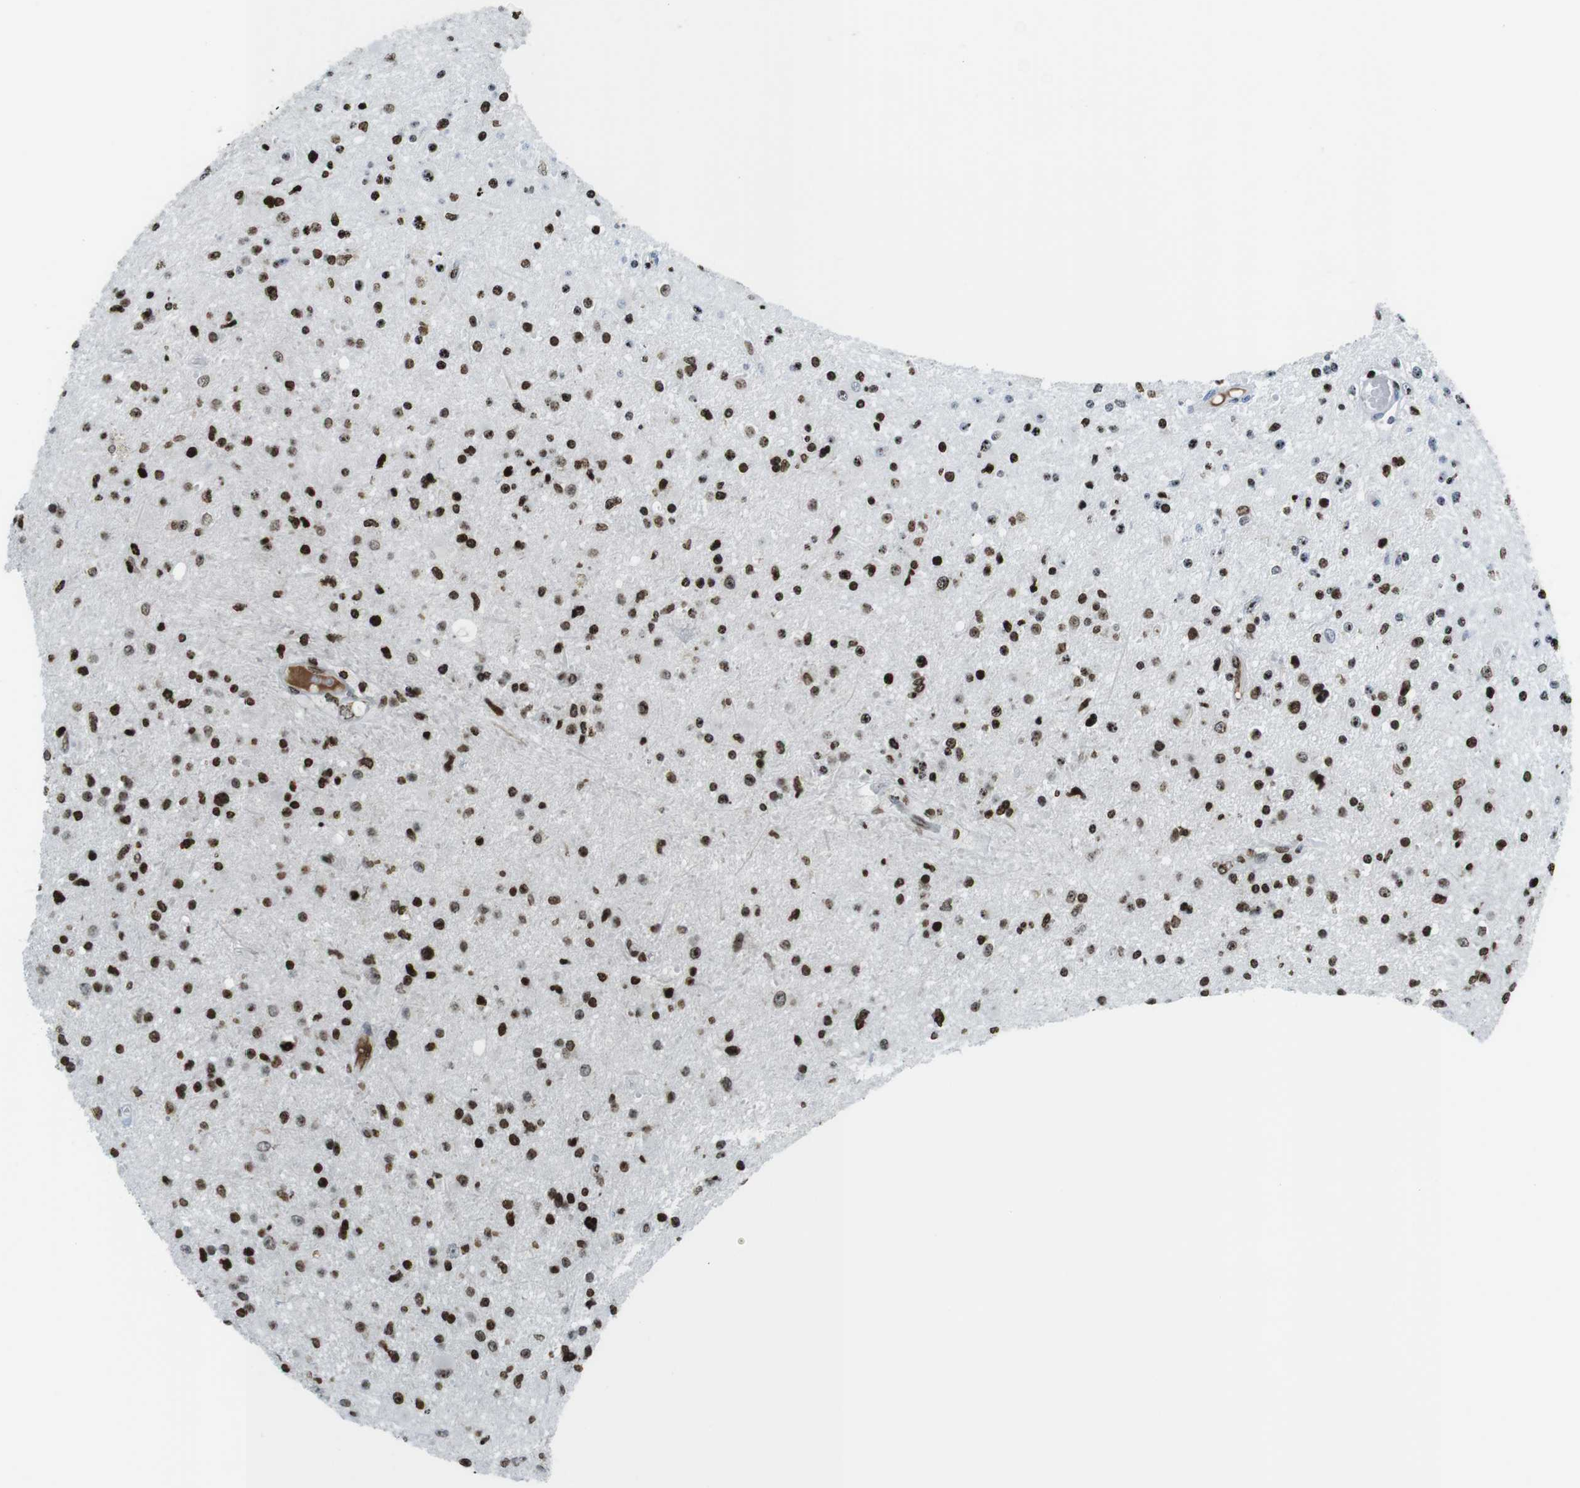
{"staining": {"intensity": "strong", "quantity": ">75%", "location": "nuclear"}, "tissue": "glioma", "cell_type": "Tumor cells", "image_type": "cancer", "snomed": [{"axis": "morphology", "description": "Glioma, malignant, High grade"}, {"axis": "topography", "description": "Brain"}], "caption": "Immunohistochemistry of human malignant glioma (high-grade) exhibits high levels of strong nuclear staining in approximately >75% of tumor cells. (IHC, brightfield microscopy, high magnification).", "gene": "H2AC8", "patient": {"sex": "male", "age": 33}}